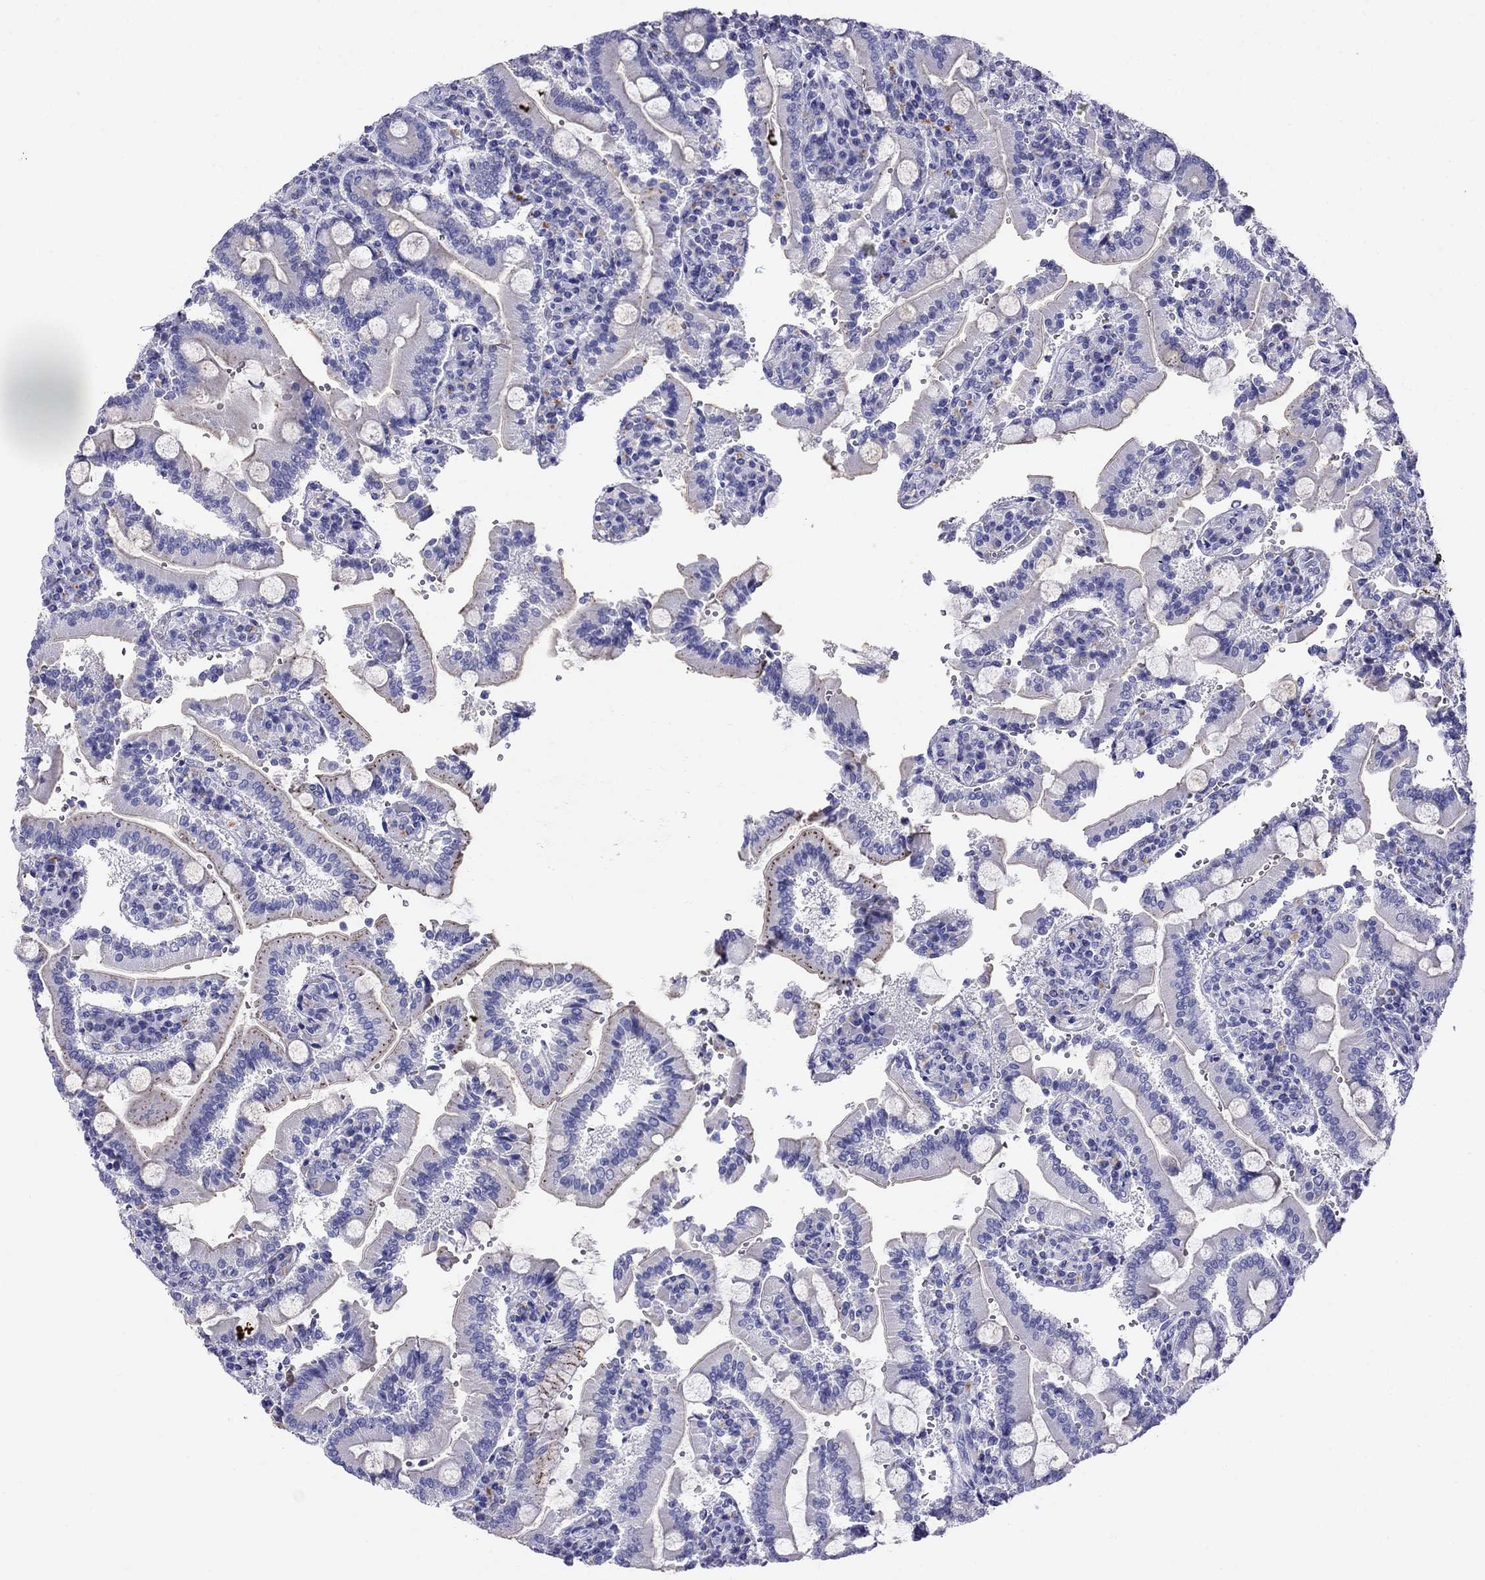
{"staining": {"intensity": "negative", "quantity": "none", "location": "none"}, "tissue": "duodenum", "cell_type": "Glandular cells", "image_type": "normal", "snomed": [{"axis": "morphology", "description": "Normal tissue, NOS"}, {"axis": "topography", "description": "Duodenum"}], "caption": "This is a image of immunohistochemistry (IHC) staining of unremarkable duodenum, which shows no expression in glandular cells.", "gene": "MC5R", "patient": {"sex": "female", "age": 62}}